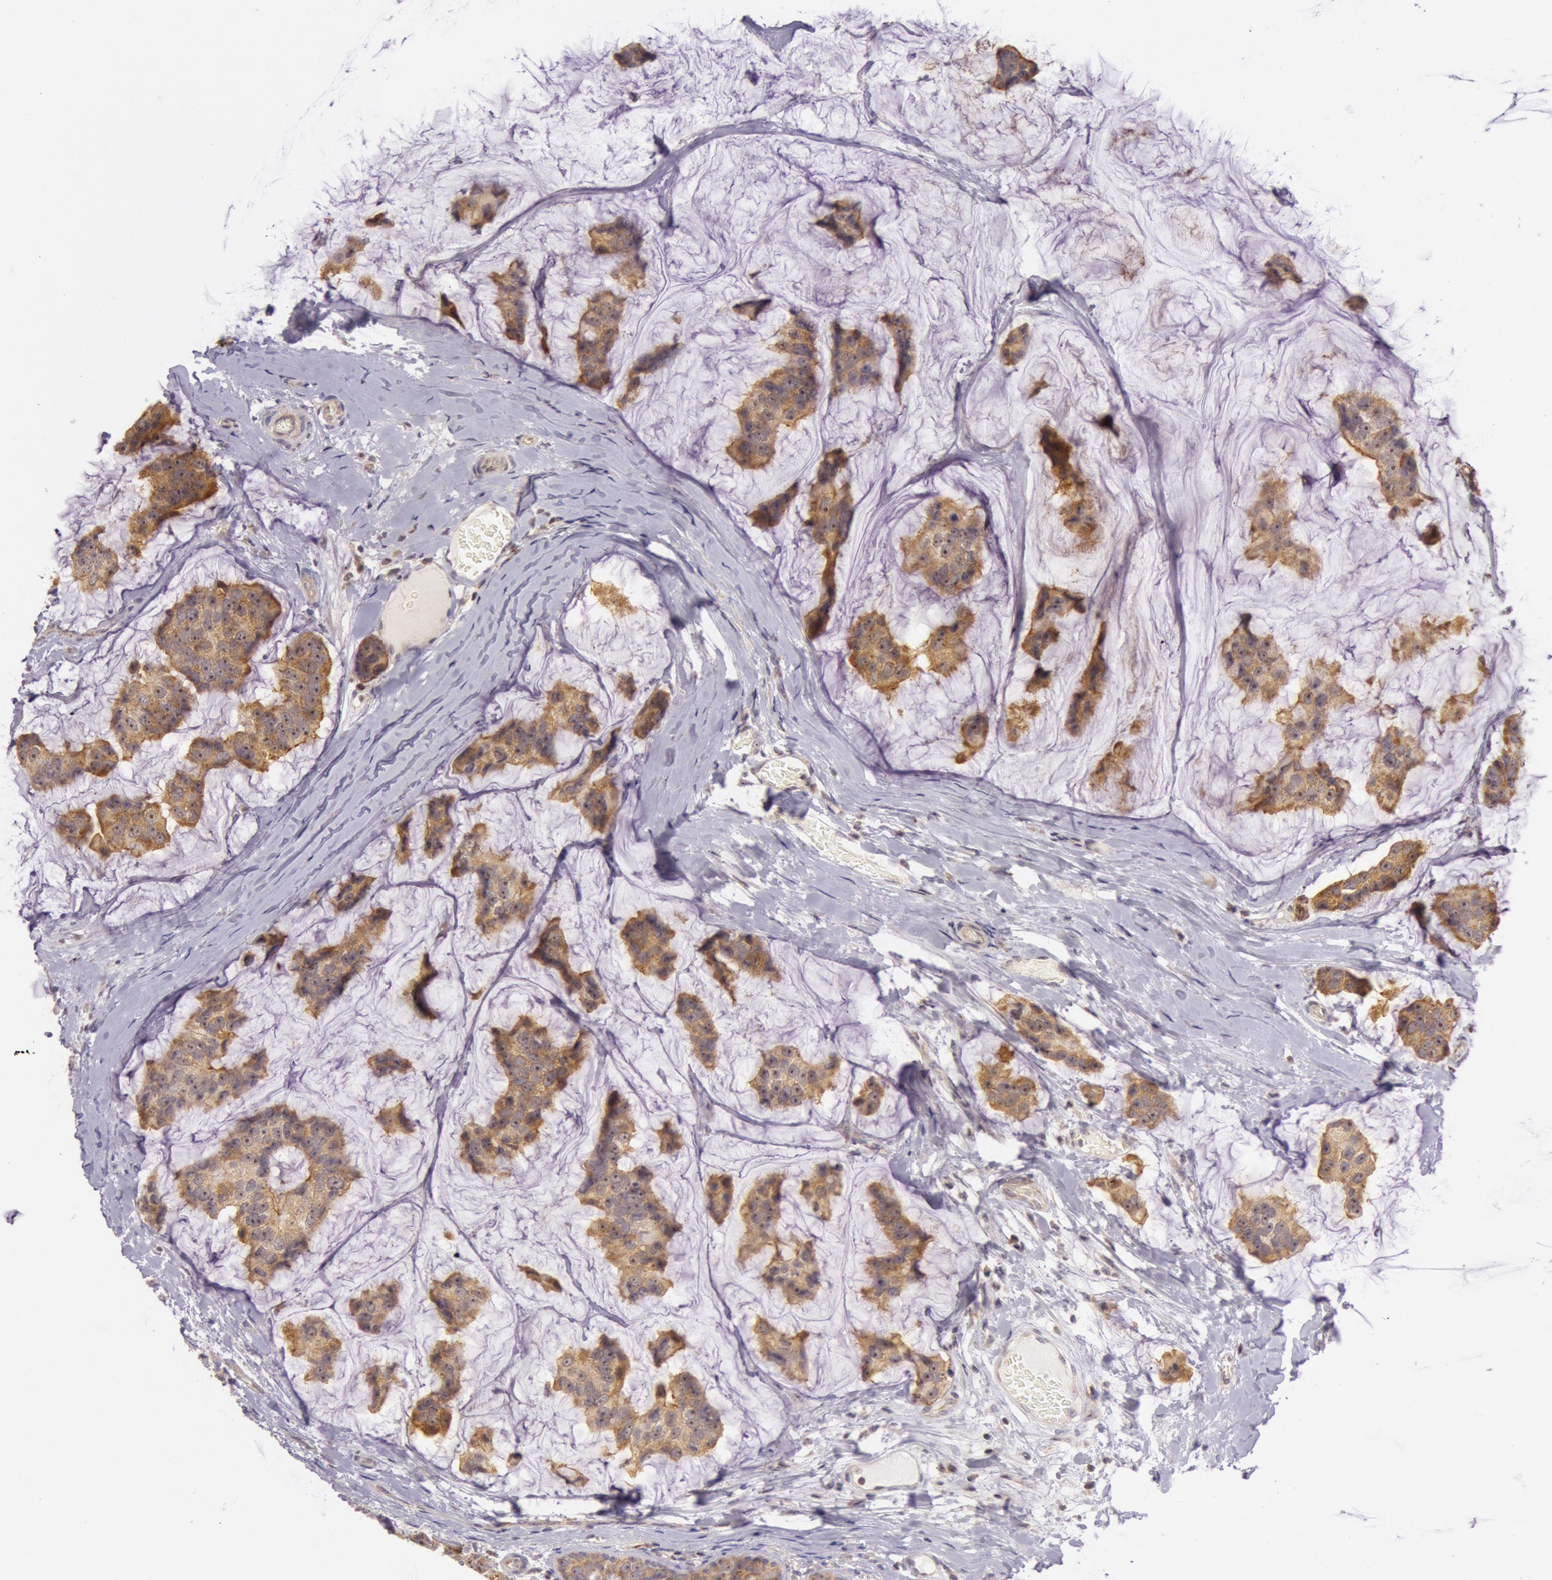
{"staining": {"intensity": "strong", "quantity": ">75%", "location": "cytoplasmic/membranous,nuclear"}, "tissue": "breast cancer", "cell_type": "Tumor cells", "image_type": "cancer", "snomed": [{"axis": "morphology", "description": "Normal tissue, NOS"}, {"axis": "morphology", "description": "Duct carcinoma"}, {"axis": "topography", "description": "Breast"}], "caption": "Strong cytoplasmic/membranous and nuclear protein expression is identified in about >75% of tumor cells in breast cancer.", "gene": "CDK16", "patient": {"sex": "female", "age": 50}}